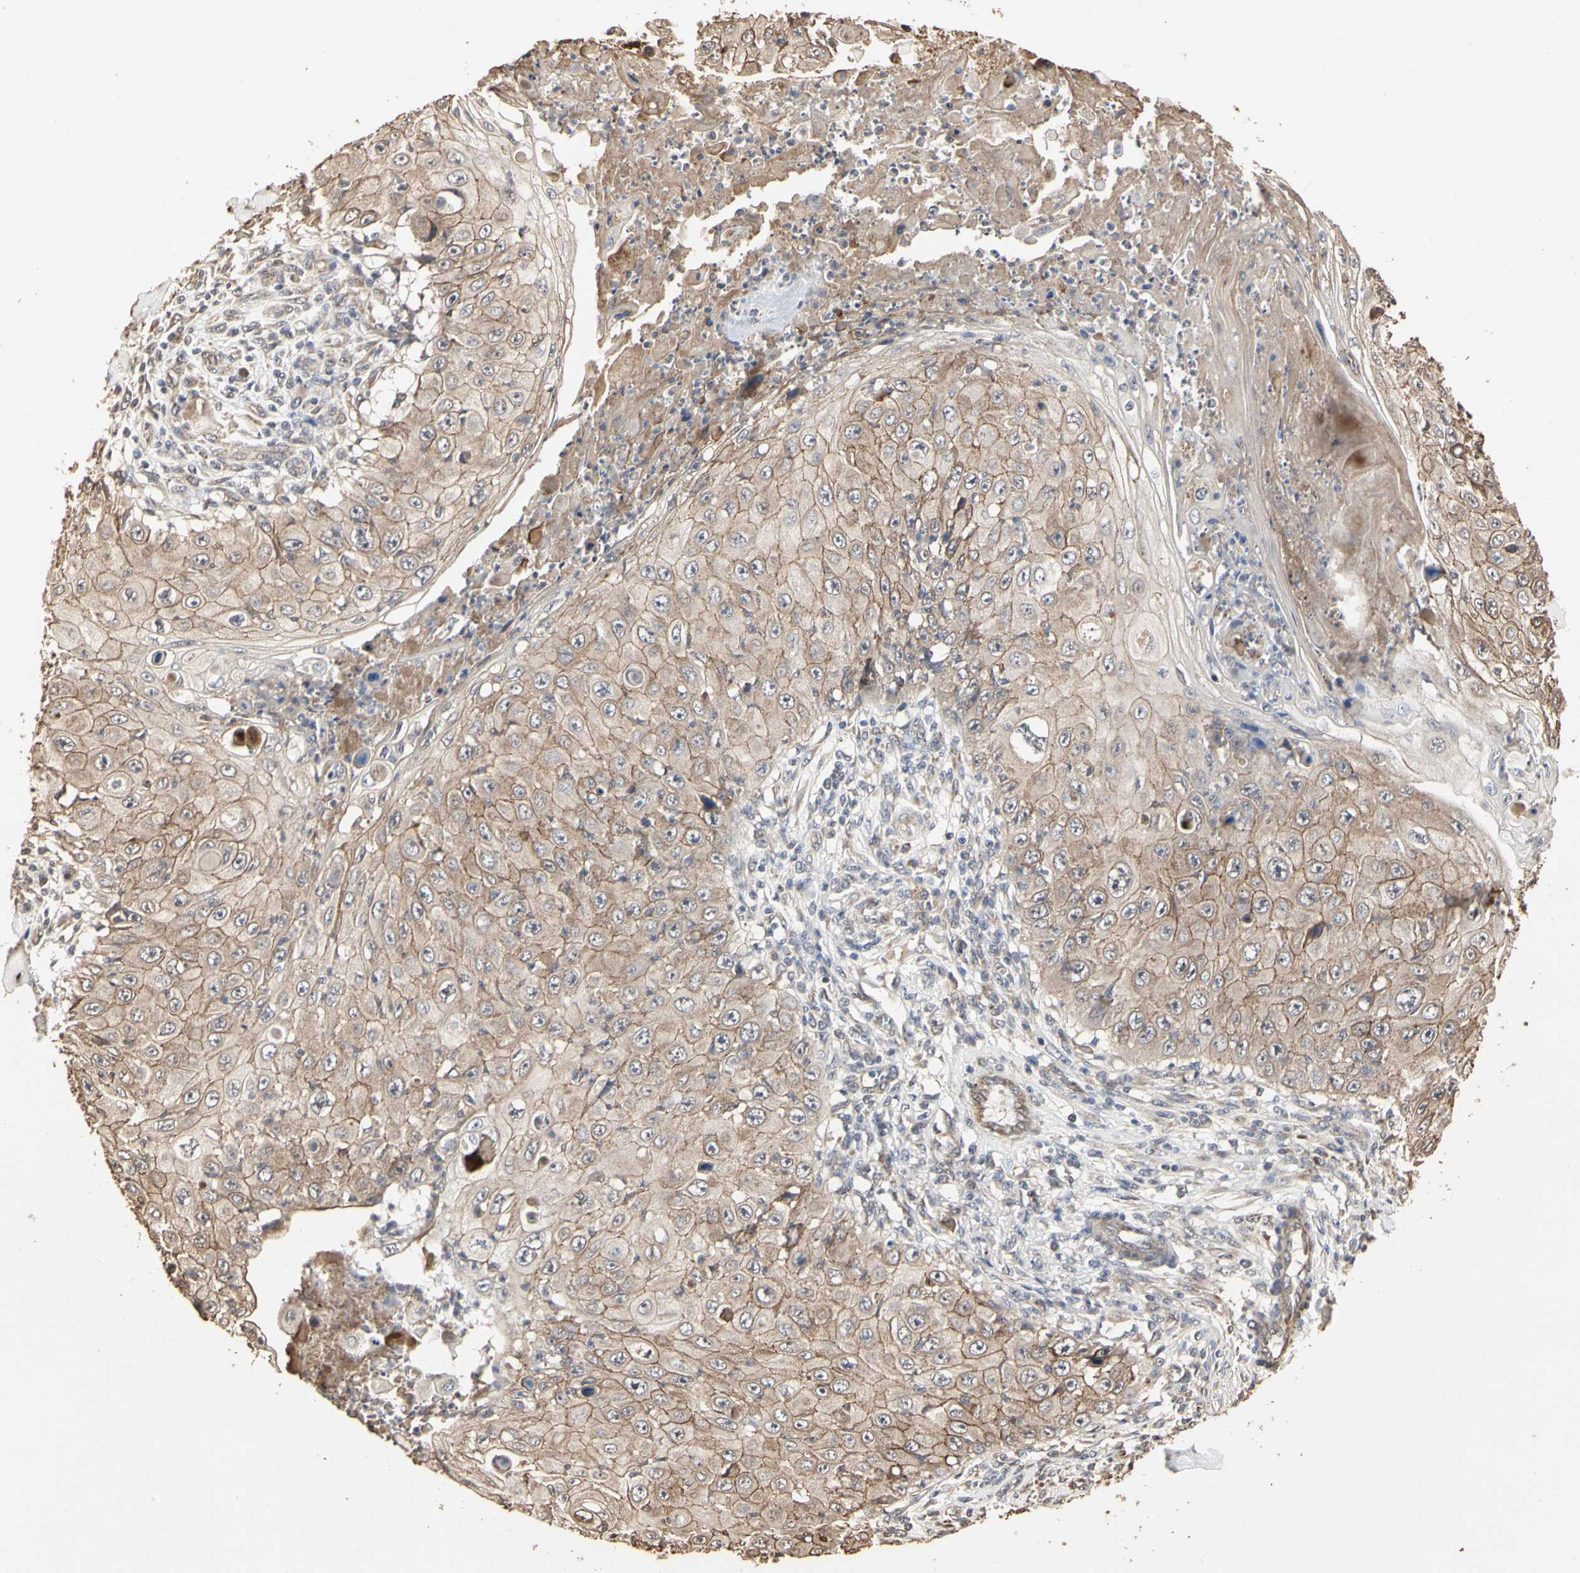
{"staining": {"intensity": "moderate", "quantity": ">75%", "location": "cytoplasmic/membranous"}, "tissue": "skin cancer", "cell_type": "Tumor cells", "image_type": "cancer", "snomed": [{"axis": "morphology", "description": "Squamous cell carcinoma, NOS"}, {"axis": "topography", "description": "Skin"}], "caption": "Skin cancer (squamous cell carcinoma) tissue exhibits moderate cytoplasmic/membranous expression in about >75% of tumor cells, visualized by immunohistochemistry.", "gene": "TAOK1", "patient": {"sex": "male", "age": 86}}